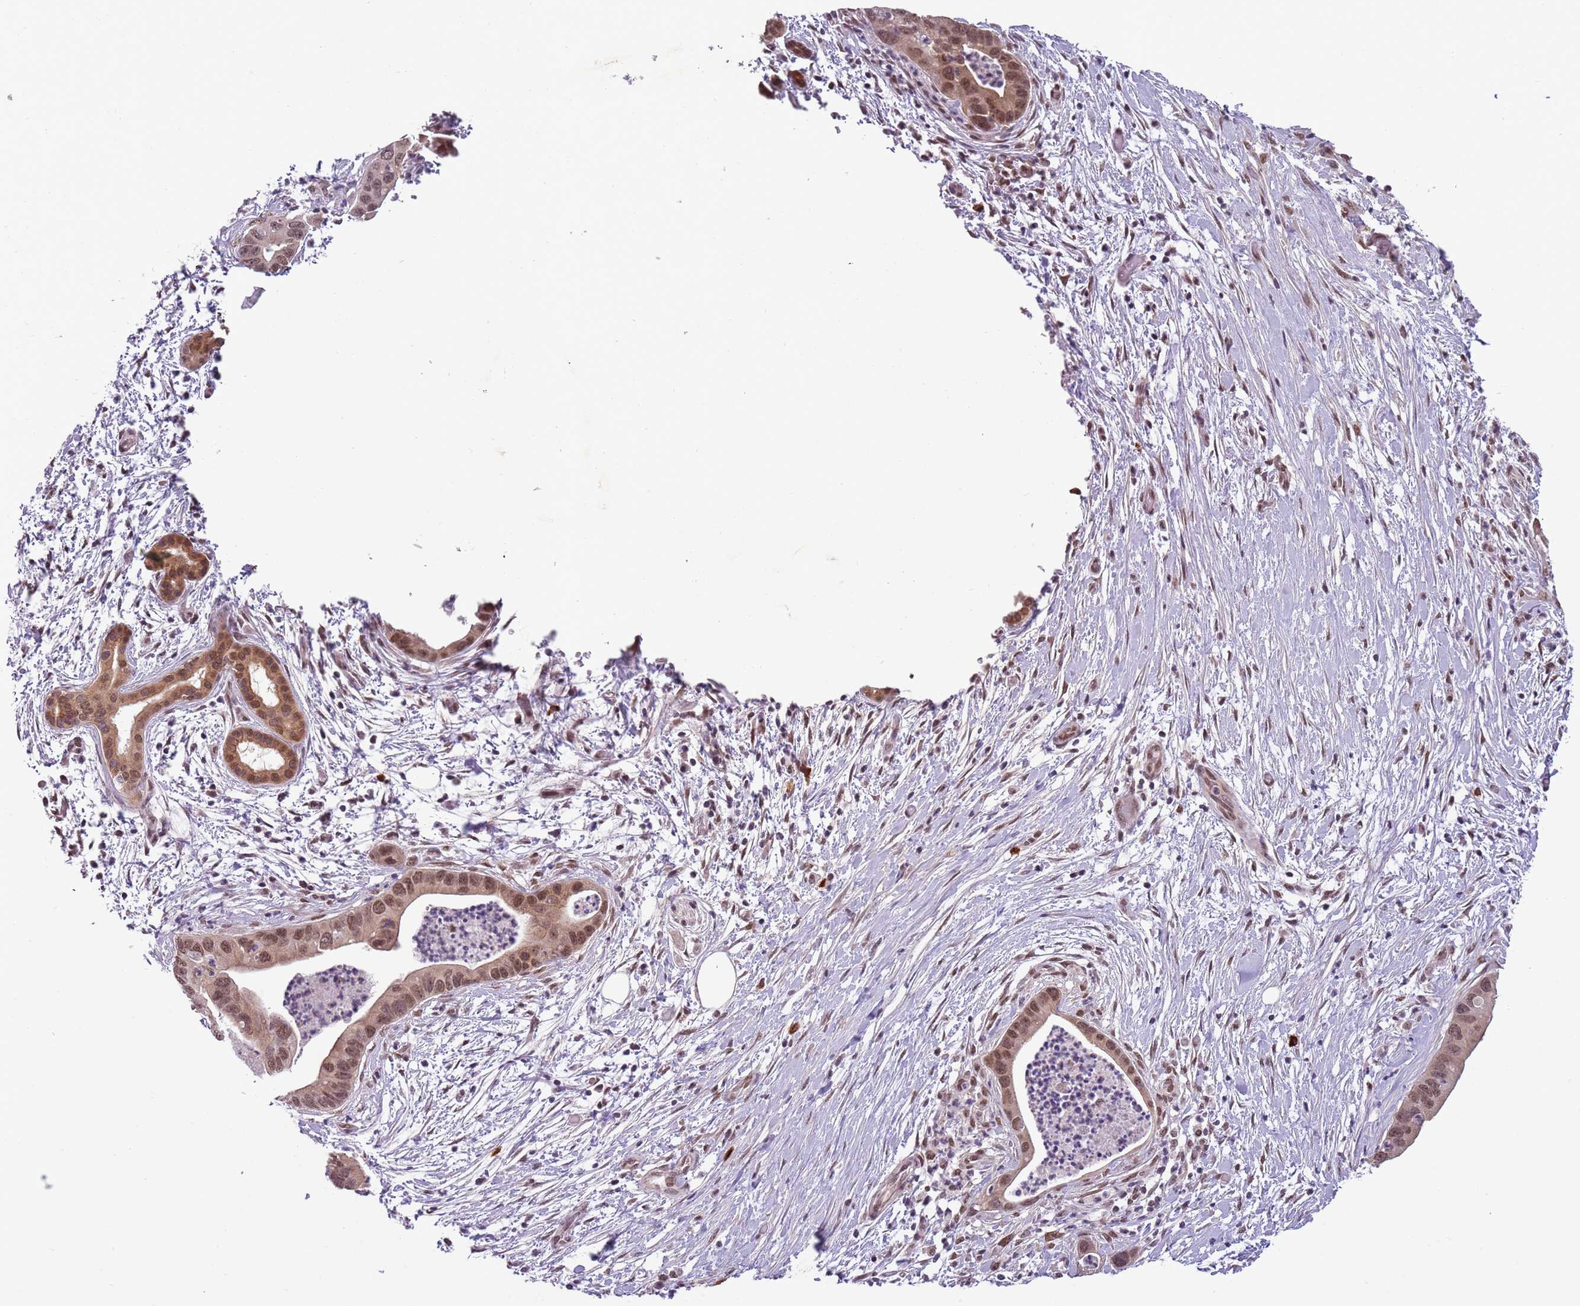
{"staining": {"intensity": "moderate", "quantity": ">75%", "location": "nuclear"}, "tissue": "pancreatic cancer", "cell_type": "Tumor cells", "image_type": "cancer", "snomed": [{"axis": "morphology", "description": "Adenocarcinoma, NOS"}, {"axis": "topography", "description": "Pancreas"}], "caption": "DAB immunohistochemical staining of human pancreatic cancer (adenocarcinoma) displays moderate nuclear protein positivity in approximately >75% of tumor cells. (Brightfield microscopy of DAB IHC at high magnification).", "gene": "FAM120AOS", "patient": {"sex": "male", "age": 73}}